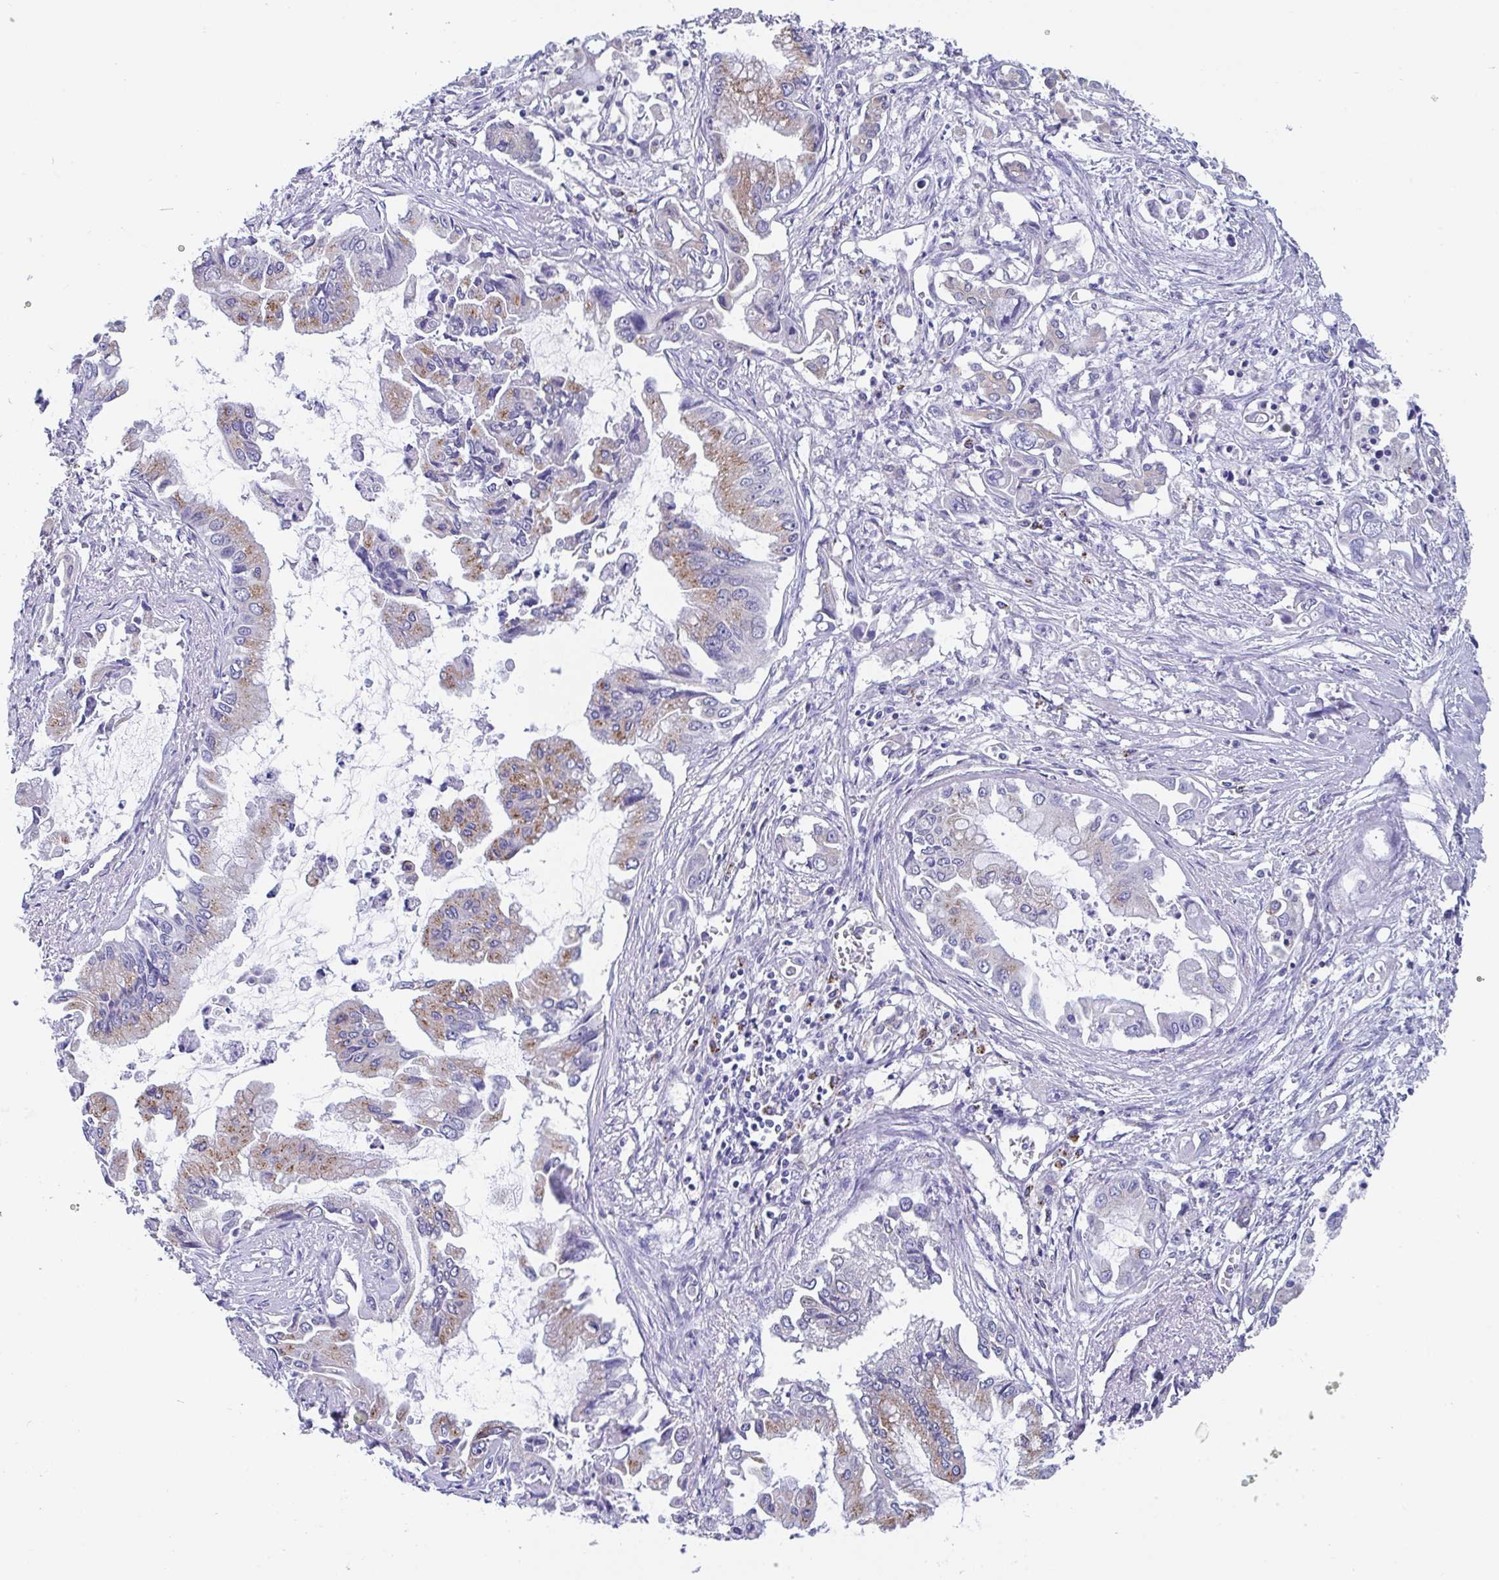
{"staining": {"intensity": "moderate", "quantity": "<25%", "location": "cytoplasmic/membranous"}, "tissue": "pancreatic cancer", "cell_type": "Tumor cells", "image_type": "cancer", "snomed": [{"axis": "morphology", "description": "Adenocarcinoma, NOS"}, {"axis": "topography", "description": "Pancreas"}], "caption": "Pancreatic adenocarcinoma tissue exhibits moderate cytoplasmic/membranous positivity in approximately <25% of tumor cells, visualized by immunohistochemistry. The staining was performed using DAB (3,3'-diaminobenzidine) to visualize the protein expression in brown, while the nuclei were stained in blue with hematoxylin (Magnification: 20x).", "gene": "PROSER3", "patient": {"sex": "male", "age": 84}}